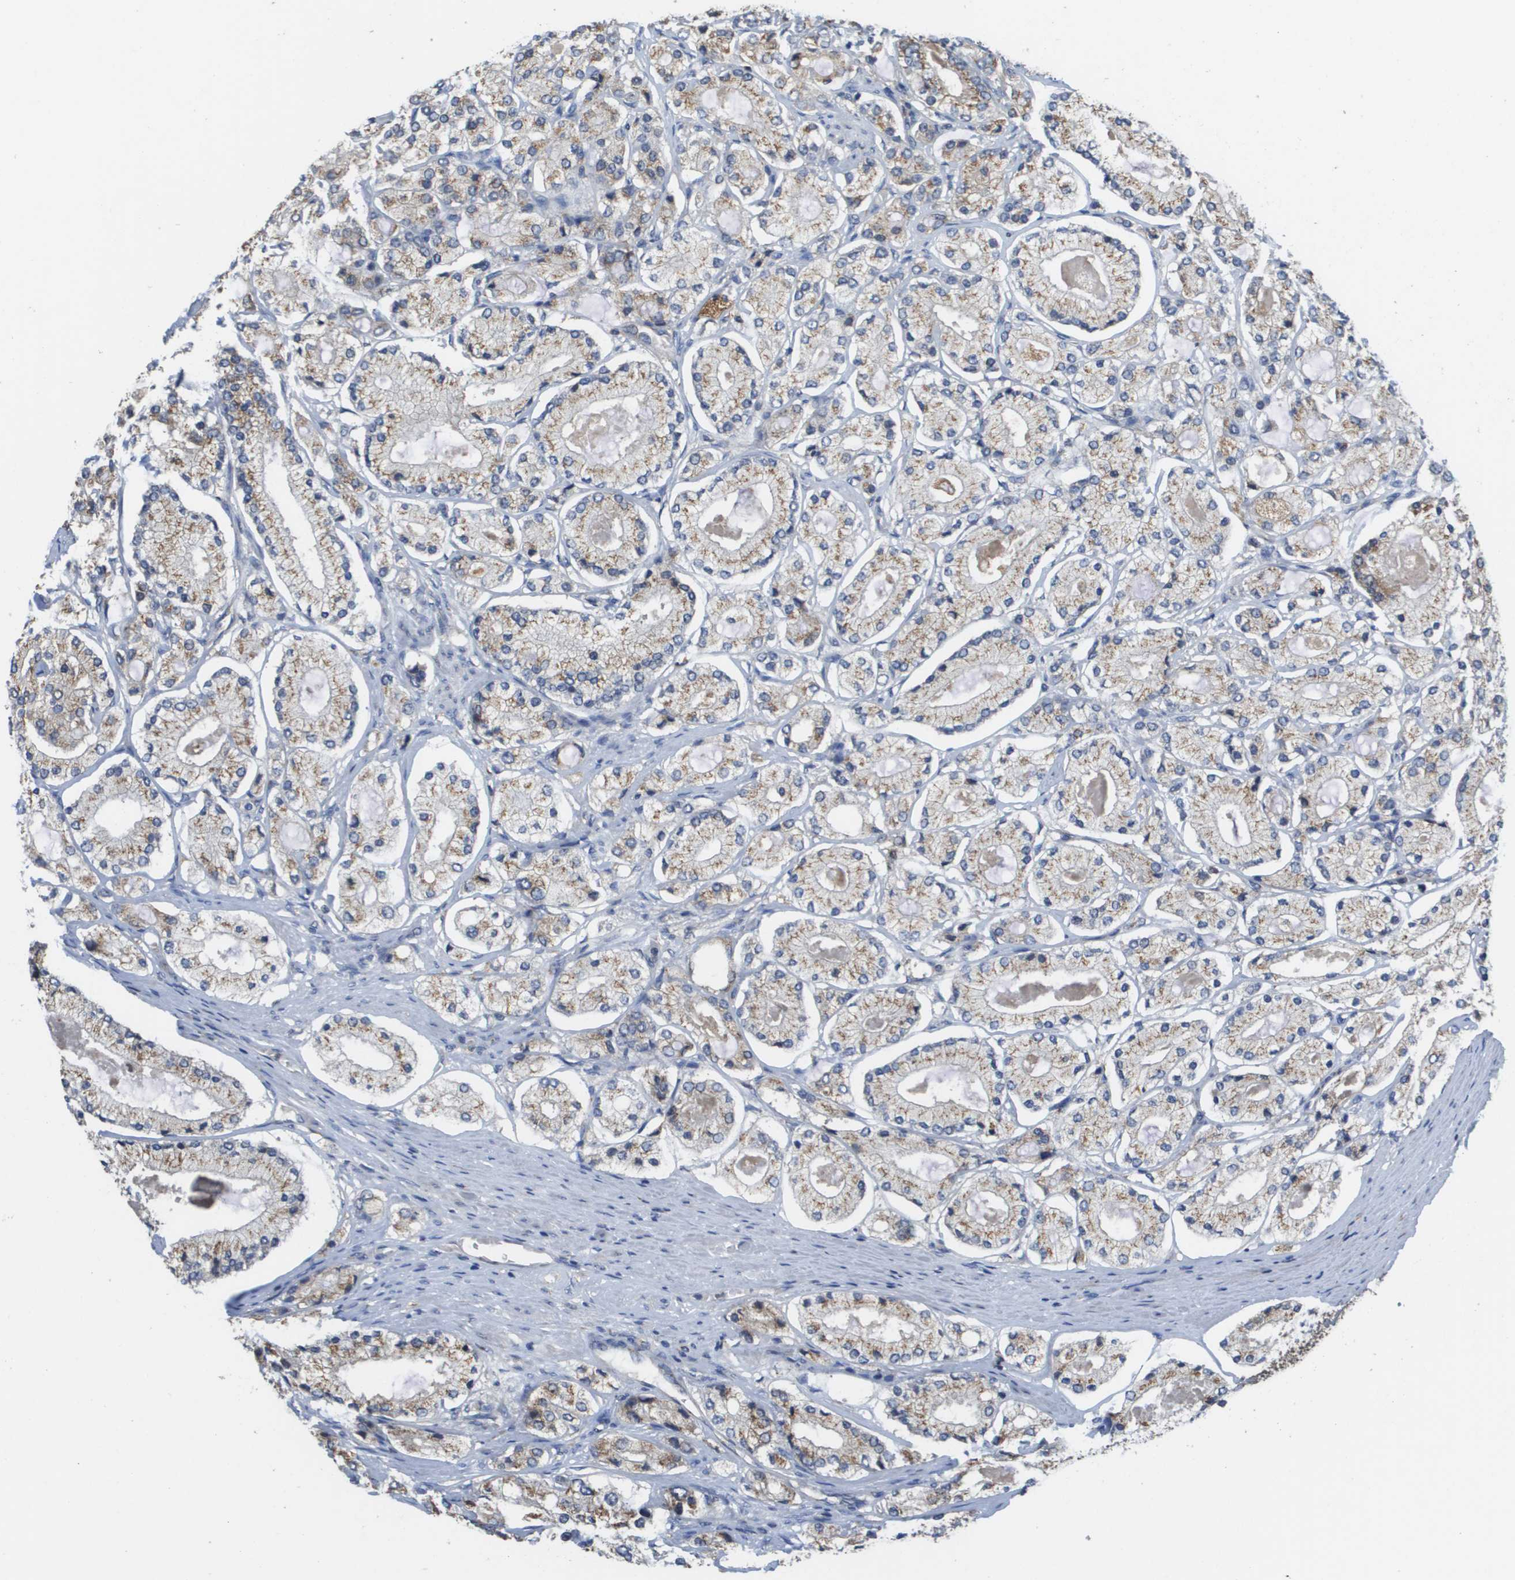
{"staining": {"intensity": "moderate", "quantity": ">75%", "location": "cytoplasmic/membranous"}, "tissue": "prostate cancer", "cell_type": "Tumor cells", "image_type": "cancer", "snomed": [{"axis": "morphology", "description": "Adenocarcinoma, High grade"}, {"axis": "topography", "description": "Prostate"}], "caption": "Human high-grade adenocarcinoma (prostate) stained for a protein (brown) shows moderate cytoplasmic/membranous positive staining in approximately >75% of tumor cells.", "gene": "PCK1", "patient": {"sex": "male", "age": 65}}